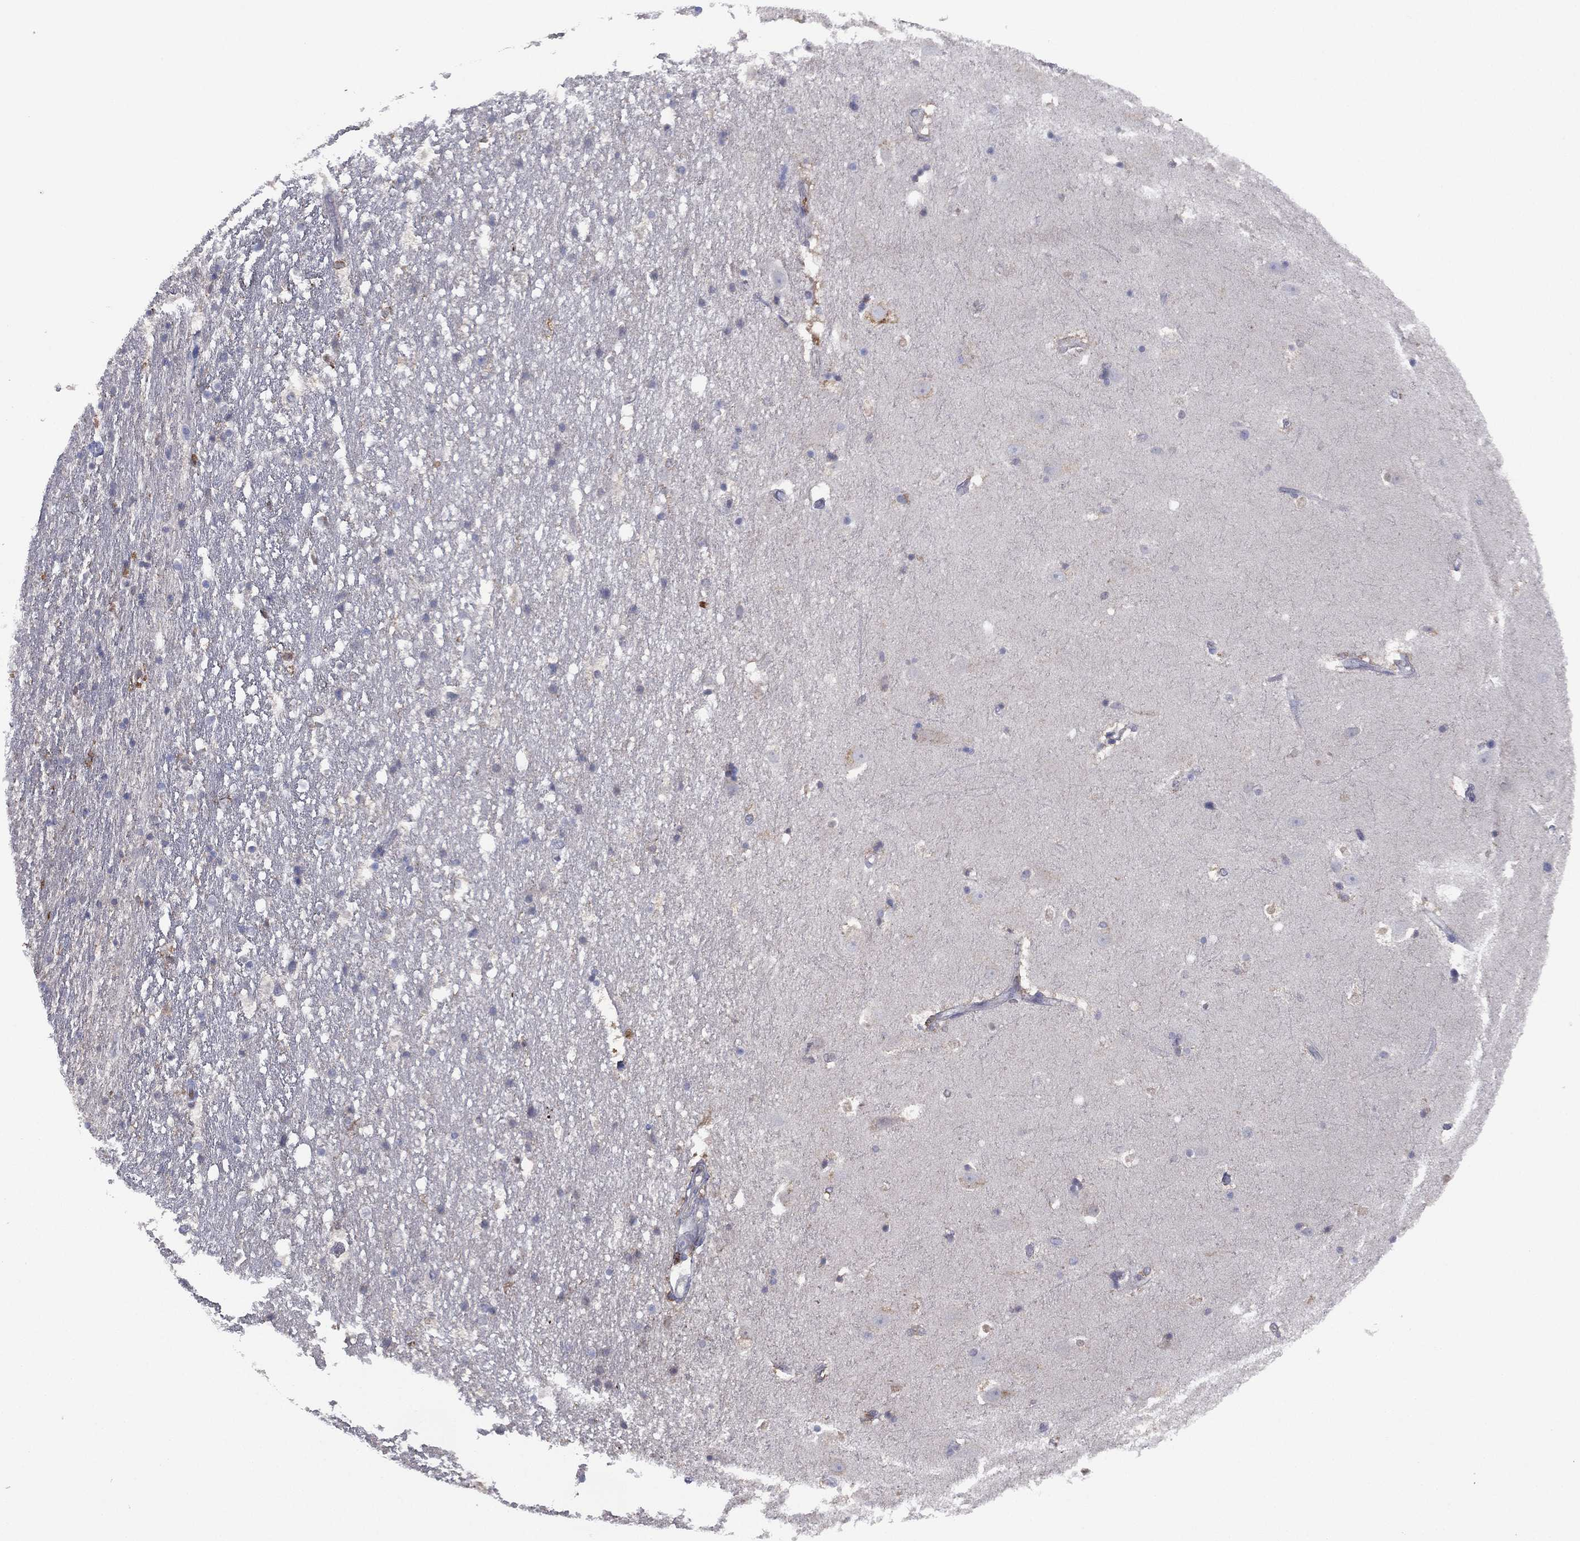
{"staining": {"intensity": "negative", "quantity": "none", "location": "none"}, "tissue": "hippocampus", "cell_type": "Glial cells", "image_type": "normal", "snomed": [{"axis": "morphology", "description": "Normal tissue, NOS"}, {"axis": "topography", "description": "Hippocampus"}], "caption": "Hippocampus stained for a protein using IHC shows no expression glial cells.", "gene": "DOCK8", "patient": {"sex": "male", "age": 49}}